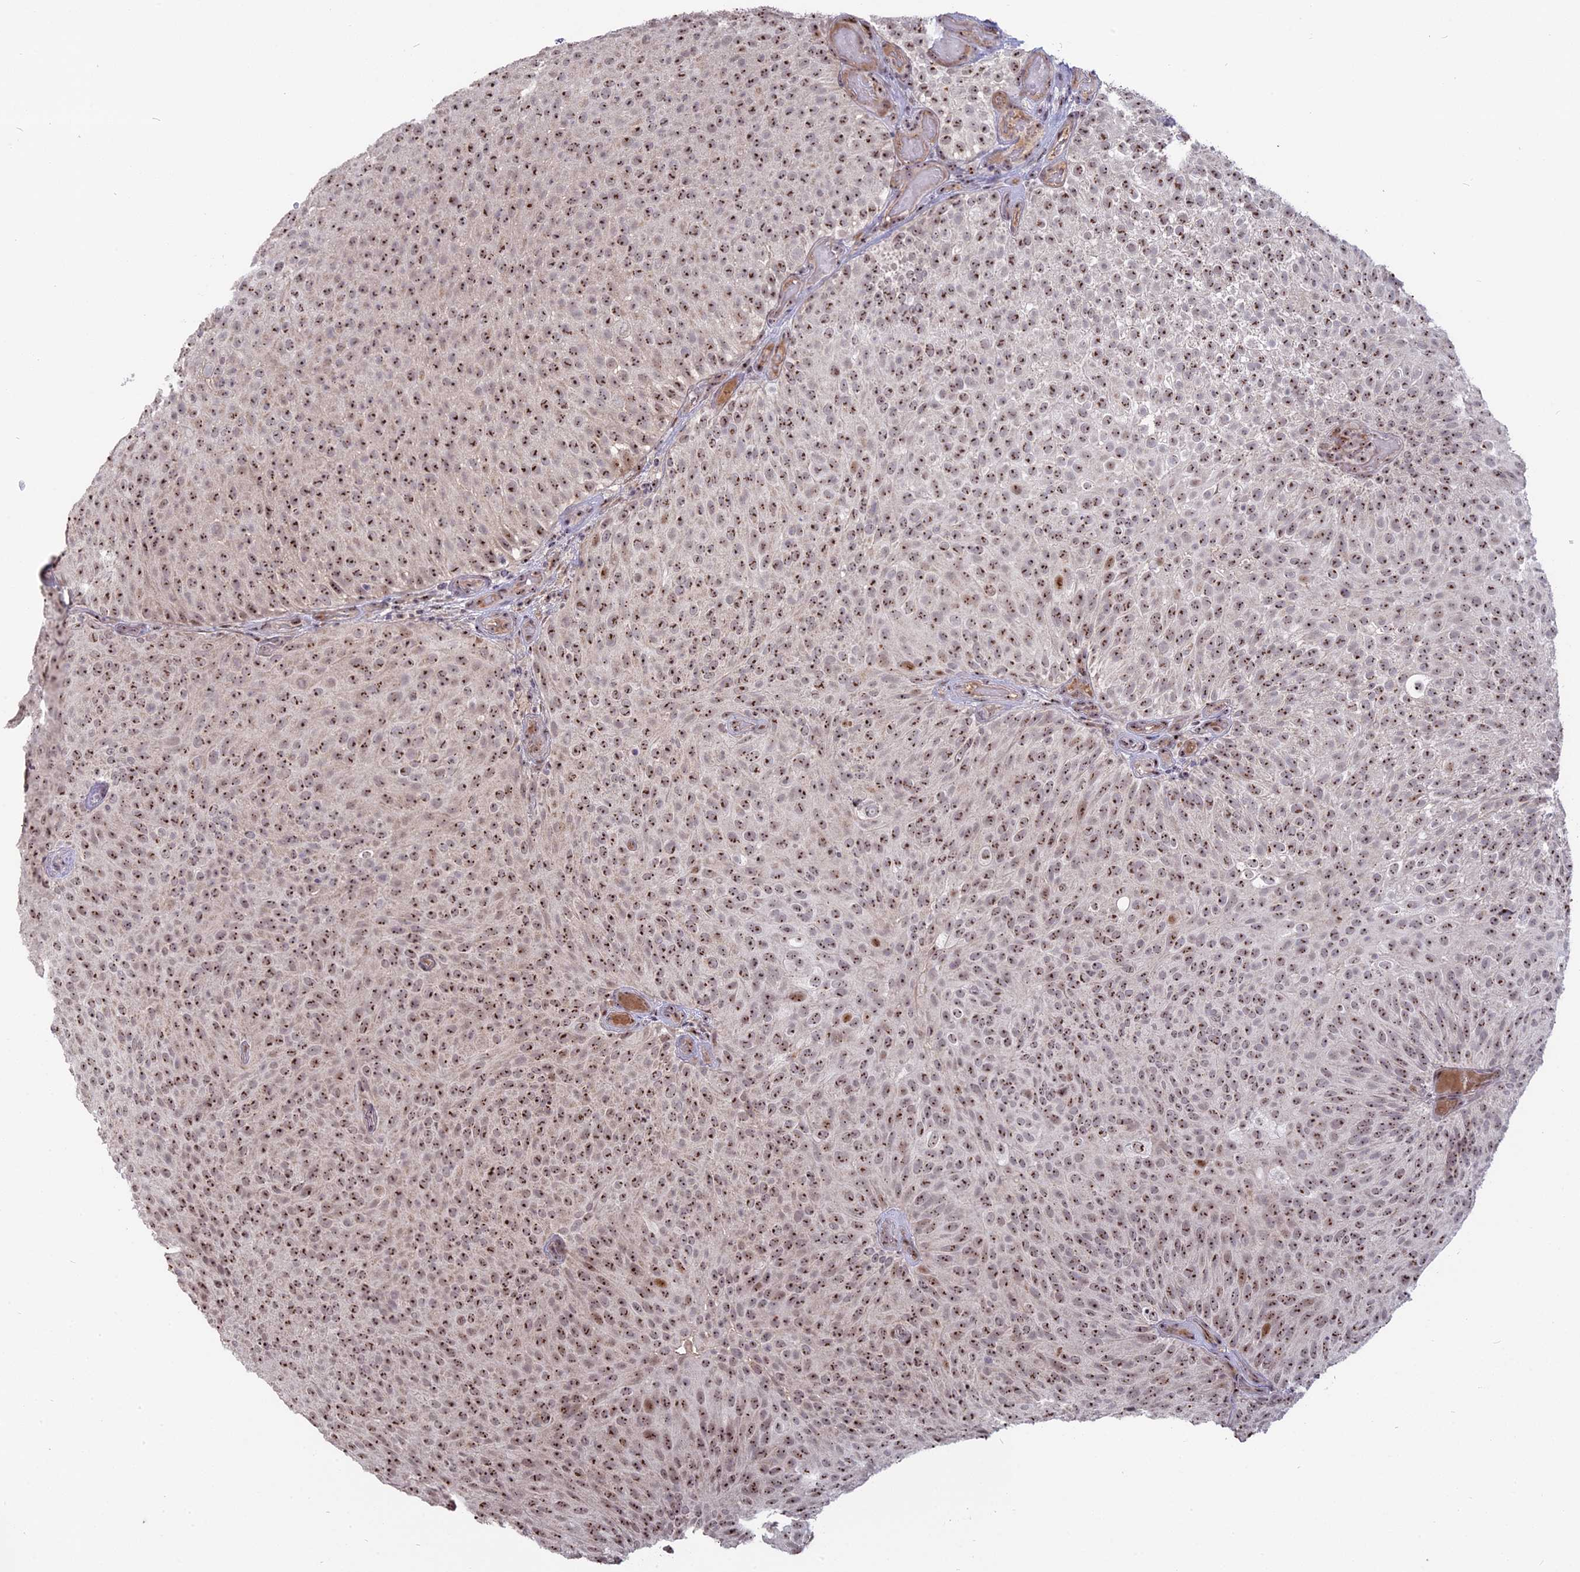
{"staining": {"intensity": "strong", "quantity": ">75%", "location": "nuclear"}, "tissue": "urothelial cancer", "cell_type": "Tumor cells", "image_type": "cancer", "snomed": [{"axis": "morphology", "description": "Urothelial carcinoma, Low grade"}, {"axis": "topography", "description": "Urinary bladder"}], "caption": "There is high levels of strong nuclear expression in tumor cells of low-grade urothelial carcinoma, as demonstrated by immunohistochemical staining (brown color).", "gene": "FAM131A", "patient": {"sex": "male", "age": 78}}